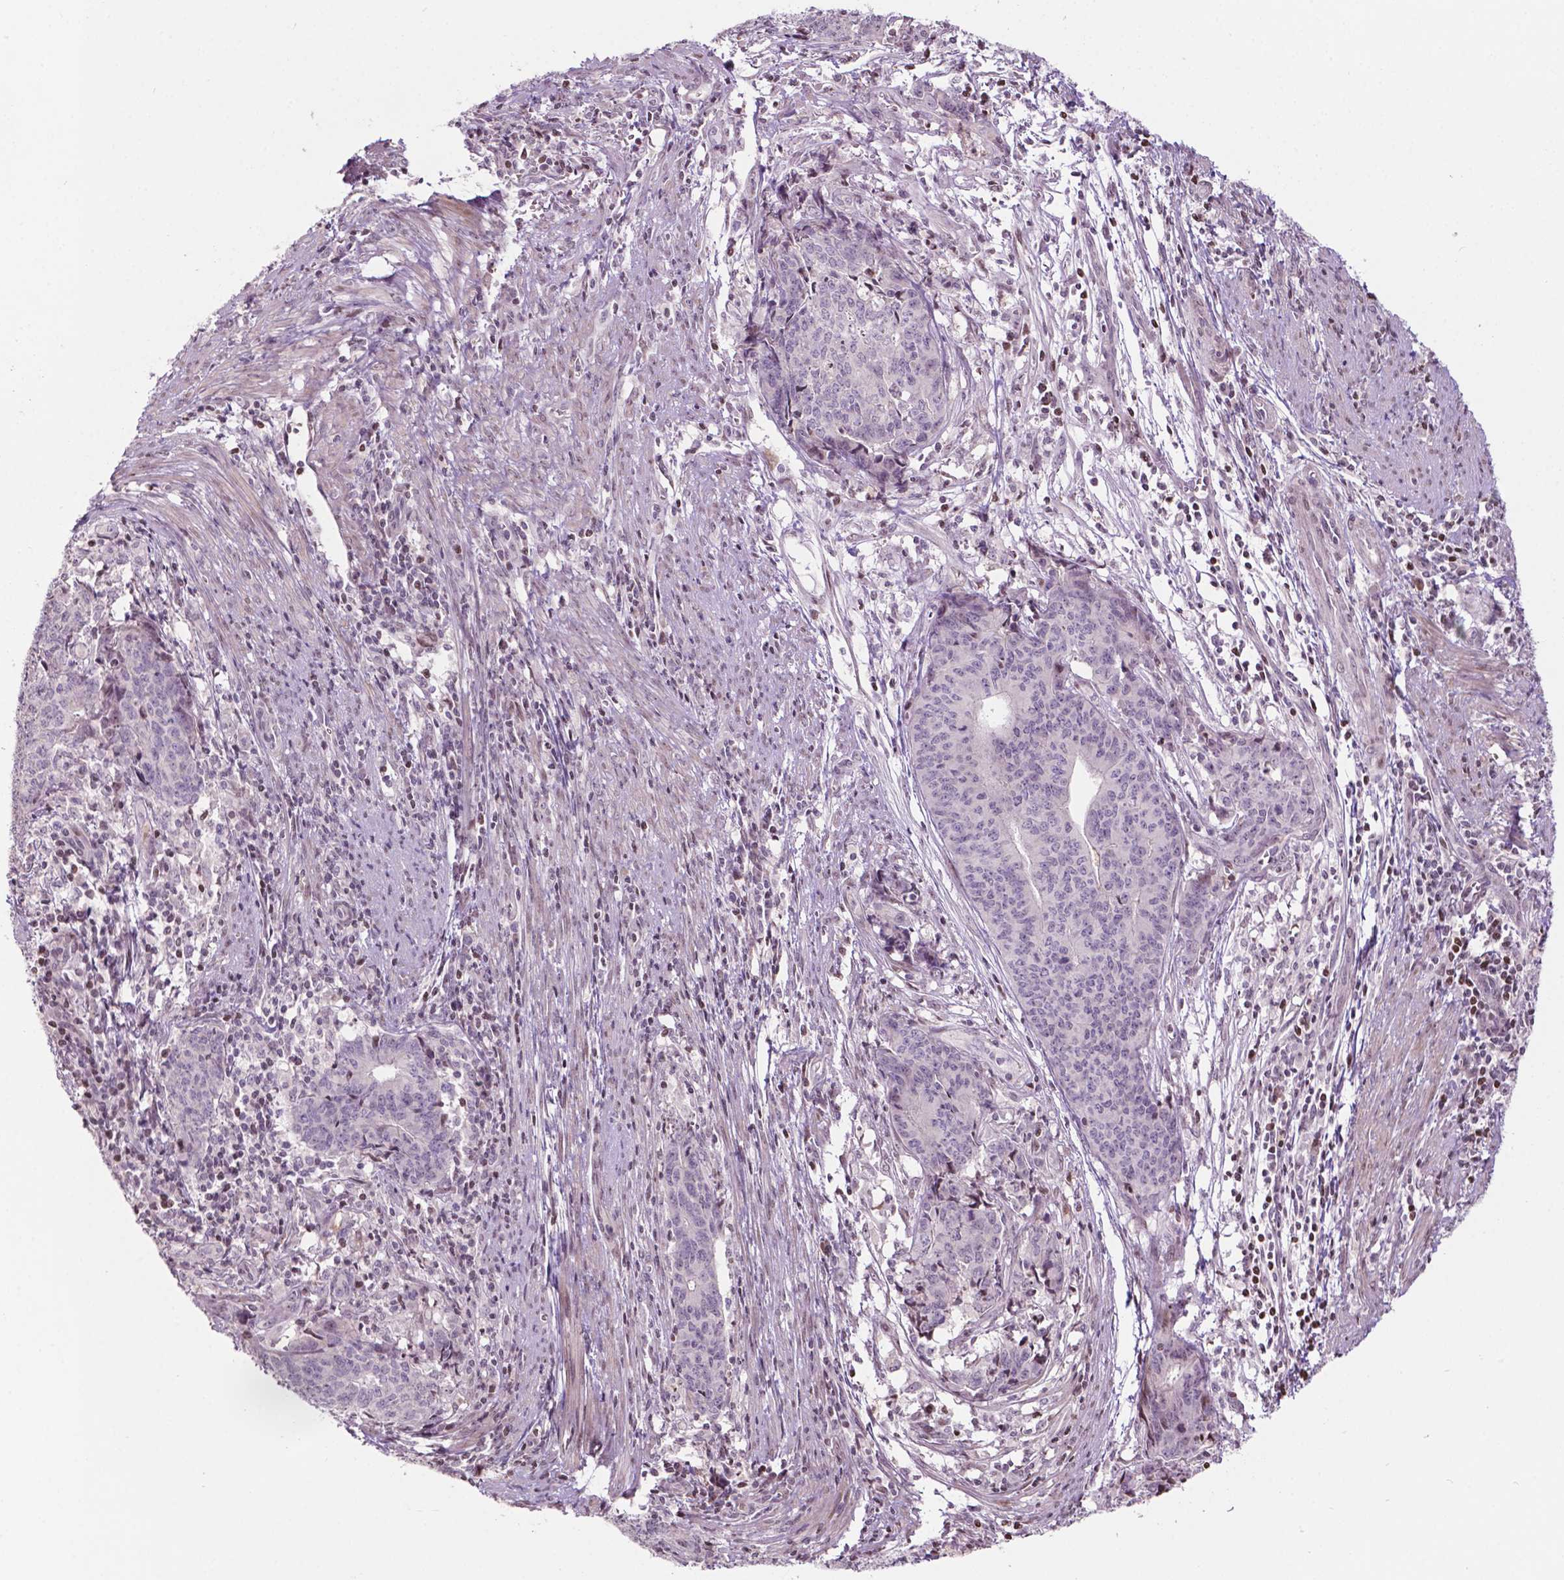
{"staining": {"intensity": "negative", "quantity": "none", "location": "none"}, "tissue": "endometrial cancer", "cell_type": "Tumor cells", "image_type": "cancer", "snomed": [{"axis": "morphology", "description": "Adenocarcinoma, NOS"}, {"axis": "topography", "description": "Endometrium"}], "caption": "Histopathology image shows no protein positivity in tumor cells of endometrial adenocarcinoma tissue.", "gene": "PTPN18", "patient": {"sex": "female", "age": 59}}